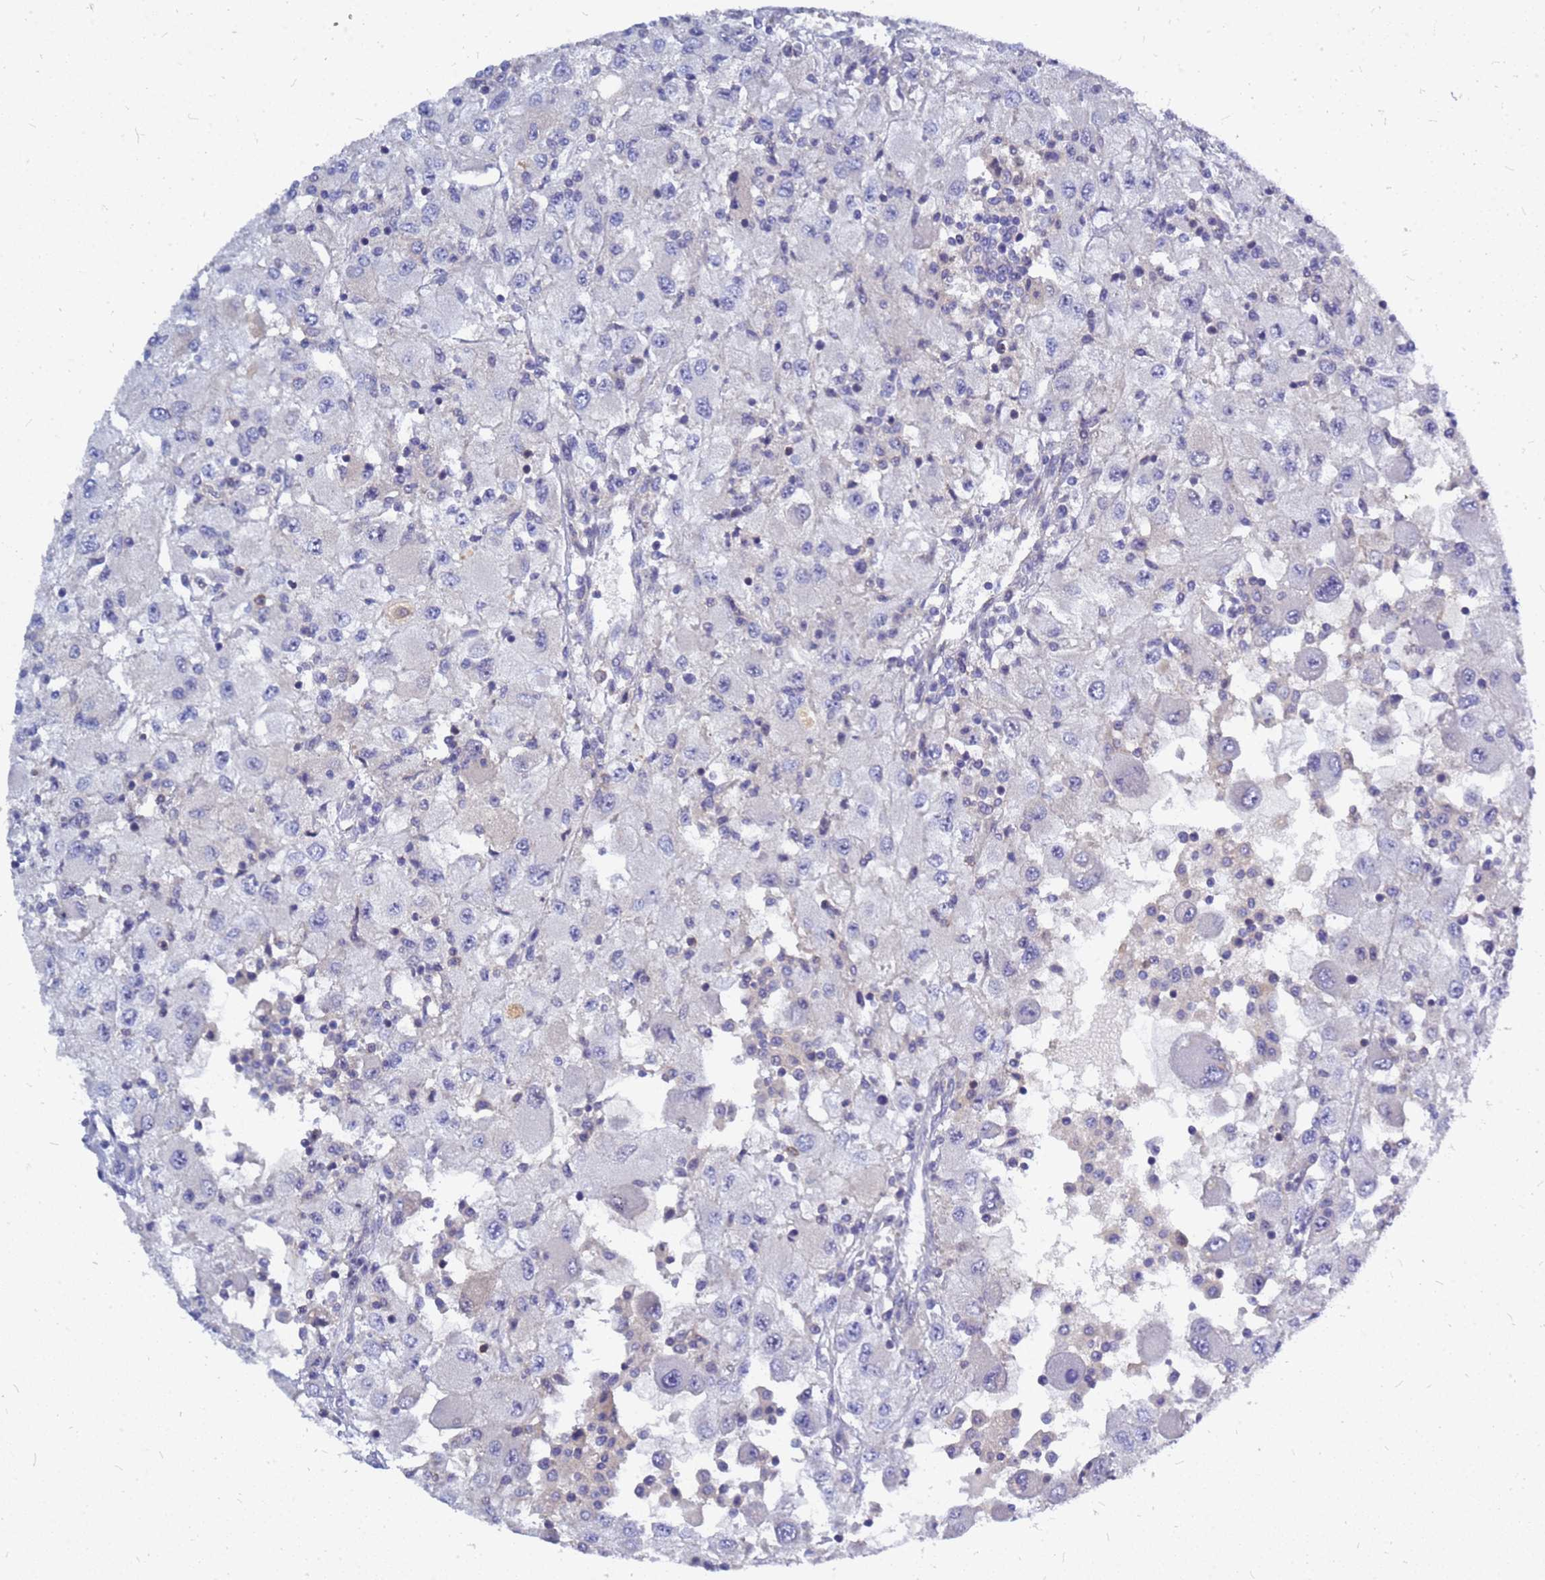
{"staining": {"intensity": "negative", "quantity": "none", "location": "none"}, "tissue": "renal cancer", "cell_type": "Tumor cells", "image_type": "cancer", "snomed": [{"axis": "morphology", "description": "Adenocarcinoma, NOS"}, {"axis": "topography", "description": "Kidney"}], "caption": "High power microscopy micrograph of an immunohistochemistry photomicrograph of renal cancer (adenocarcinoma), revealing no significant staining in tumor cells.", "gene": "SRGAP3", "patient": {"sex": "female", "age": 67}}